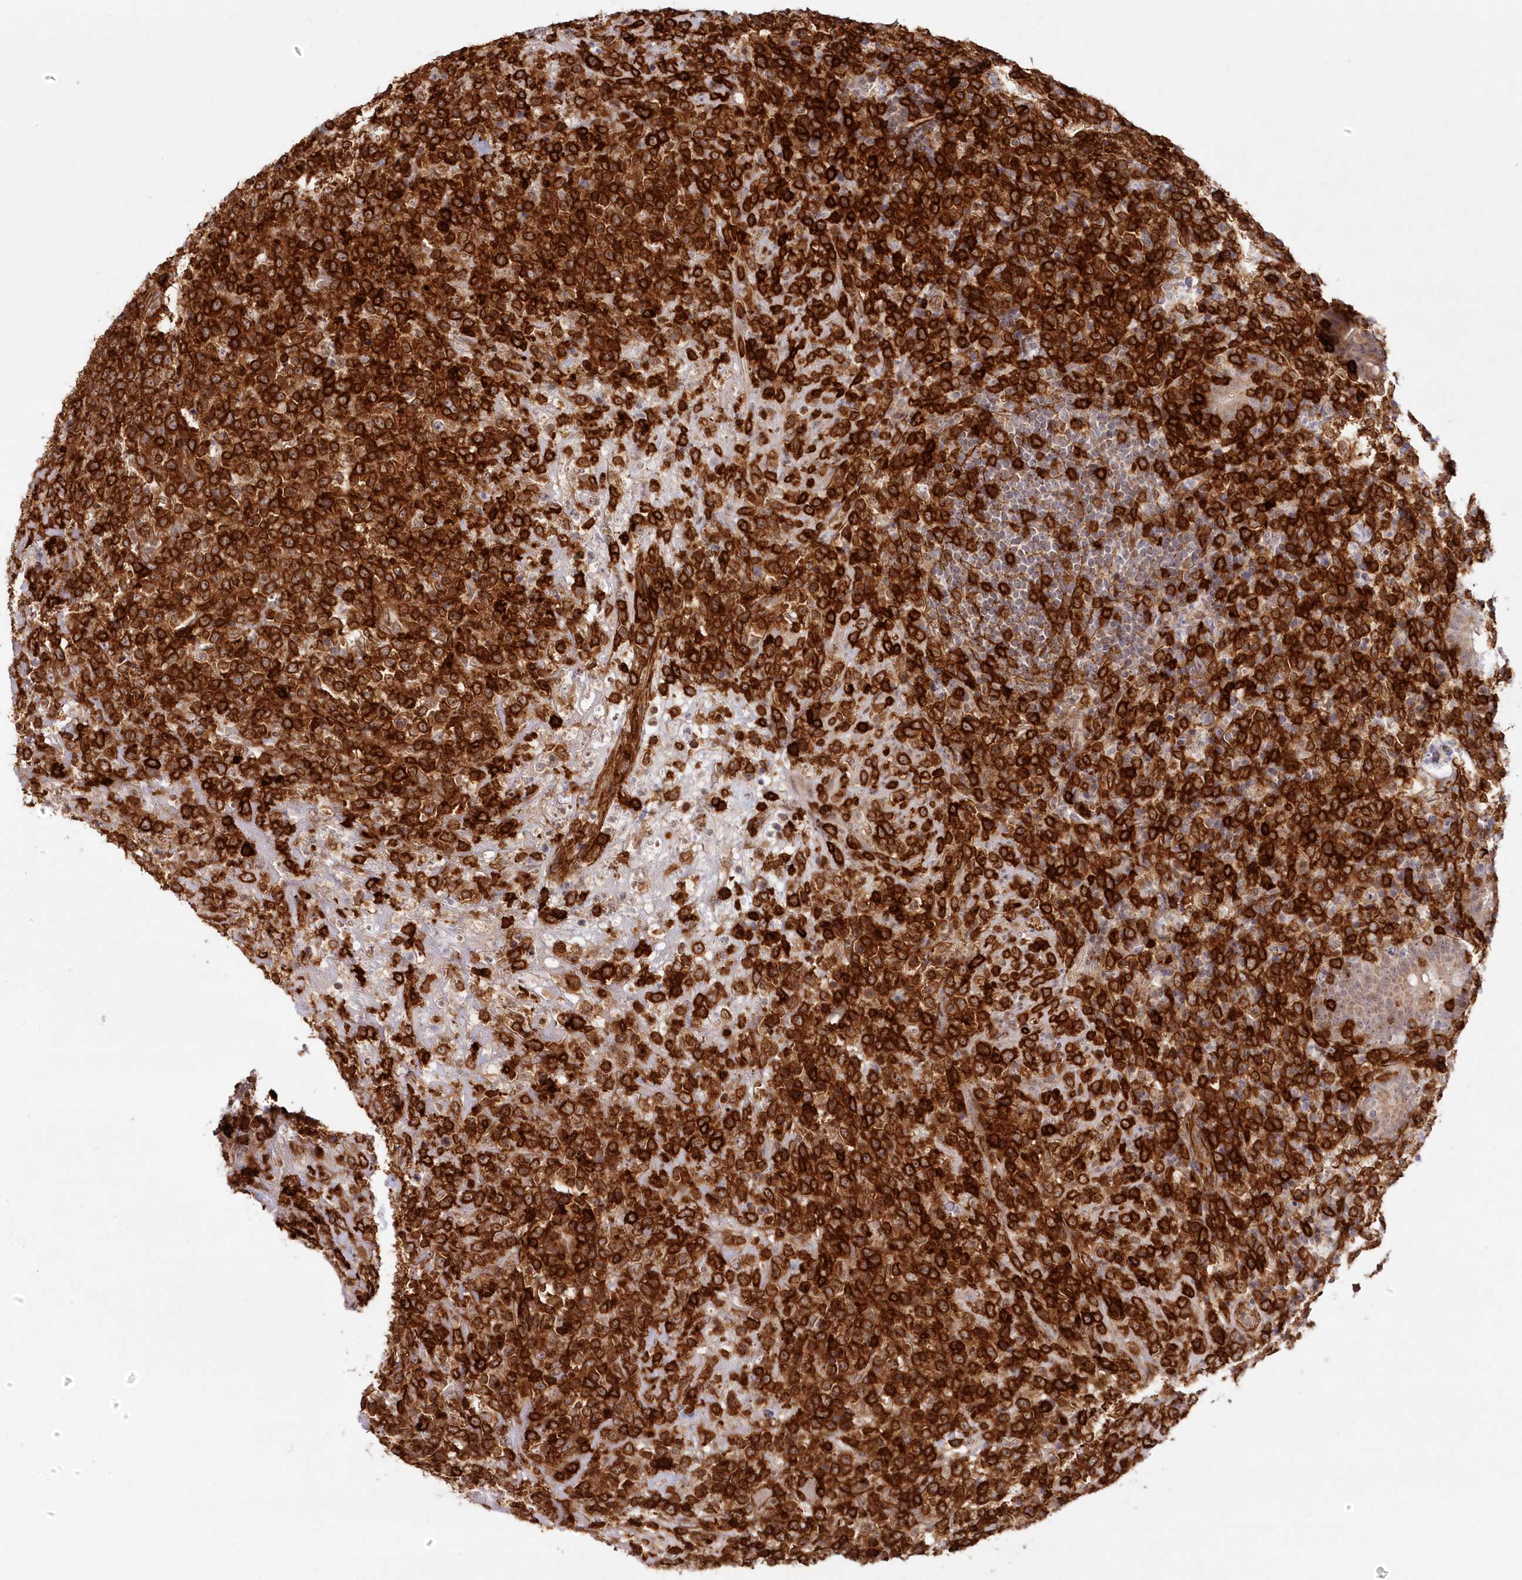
{"staining": {"intensity": "strong", "quantity": ">75%", "location": "cytoplasmic/membranous"}, "tissue": "lymphoma", "cell_type": "Tumor cells", "image_type": "cancer", "snomed": [{"axis": "morphology", "description": "Malignant lymphoma, non-Hodgkin's type, High grade"}, {"axis": "topography", "description": "Colon"}], "caption": "Immunohistochemical staining of human high-grade malignant lymphoma, non-Hodgkin's type displays high levels of strong cytoplasmic/membranous positivity in about >75% of tumor cells. (brown staining indicates protein expression, while blue staining denotes nuclei).", "gene": "AFAP1L2", "patient": {"sex": "female", "age": 53}}